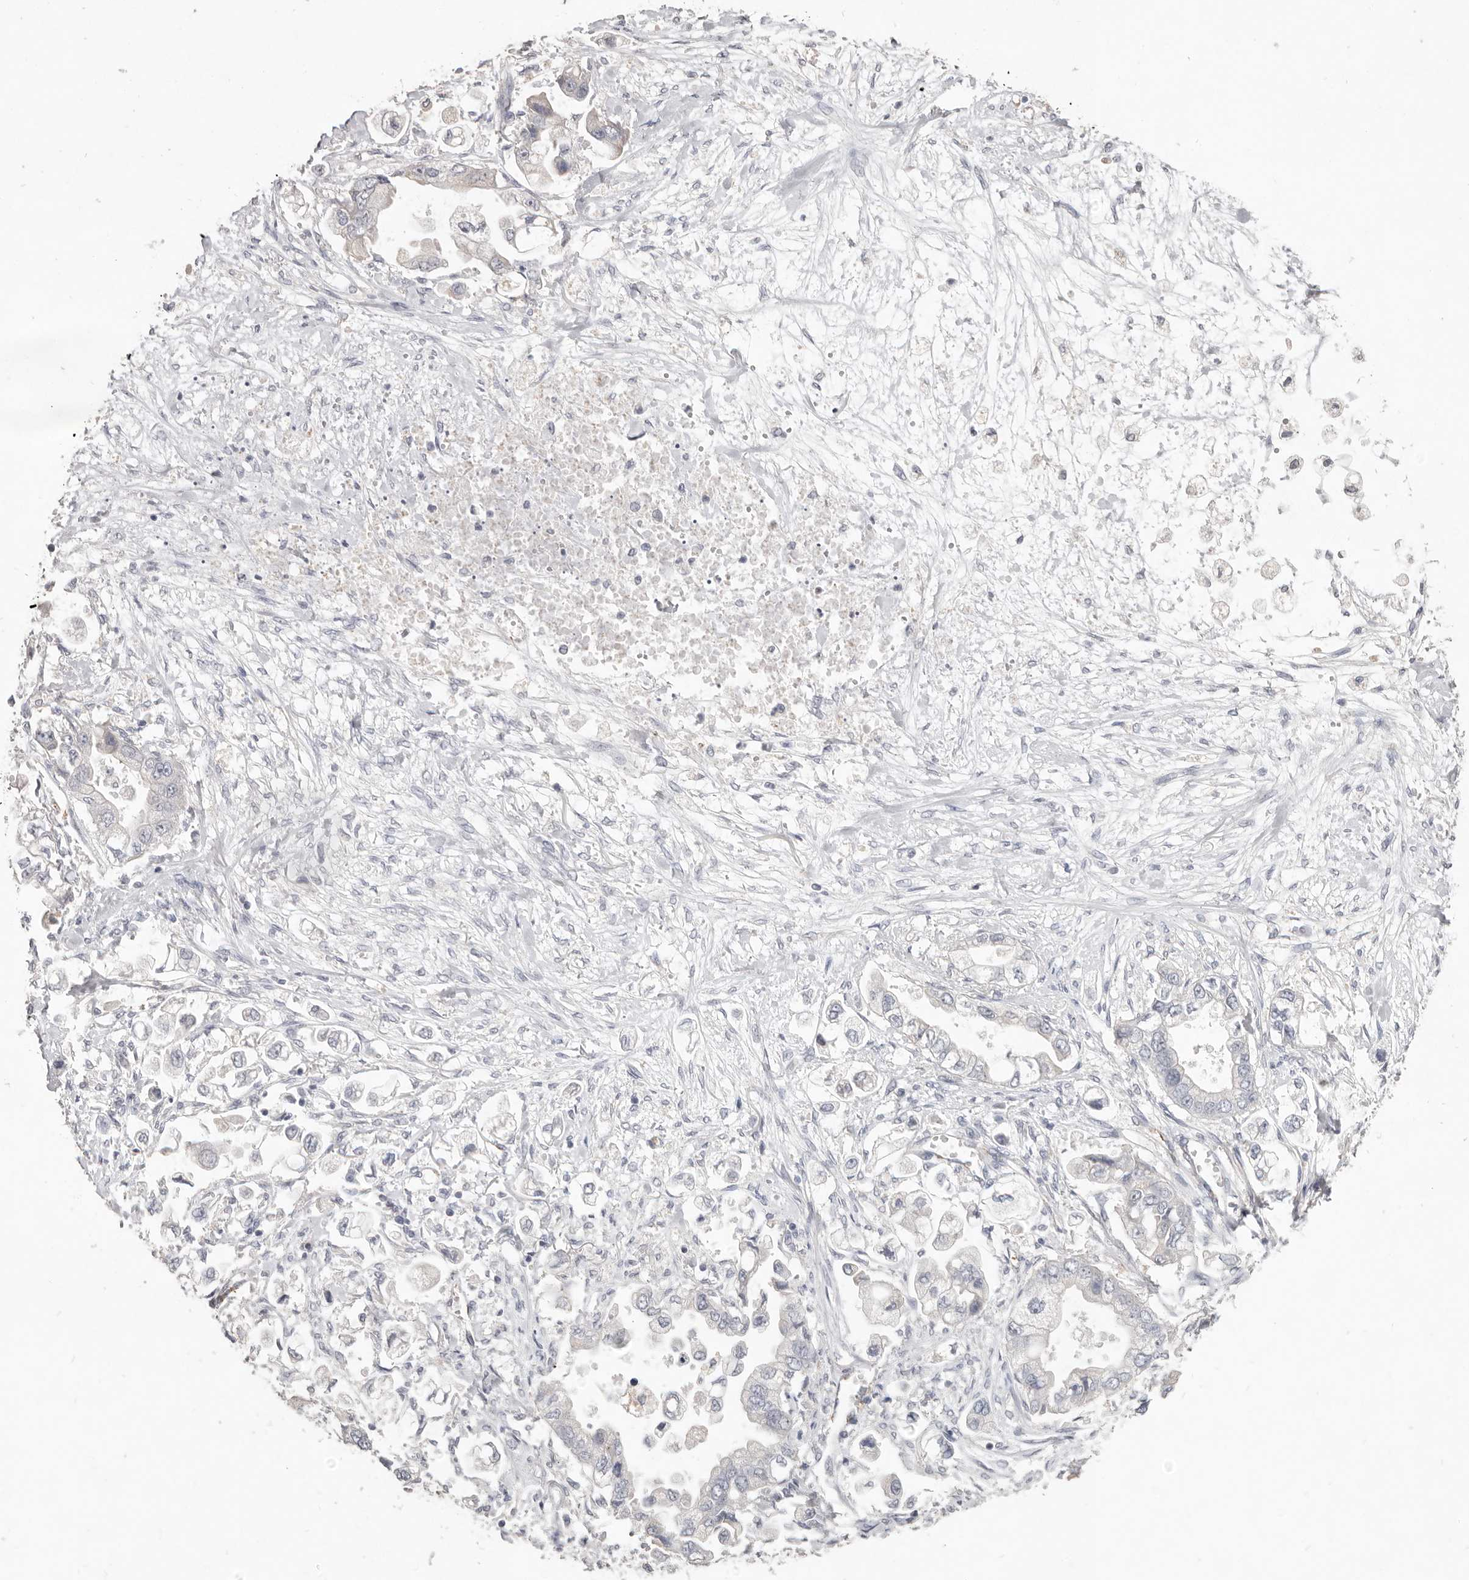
{"staining": {"intensity": "negative", "quantity": "none", "location": "none"}, "tissue": "stomach cancer", "cell_type": "Tumor cells", "image_type": "cancer", "snomed": [{"axis": "morphology", "description": "Adenocarcinoma, NOS"}, {"axis": "topography", "description": "Stomach"}], "caption": "Immunohistochemical staining of human stomach cancer (adenocarcinoma) demonstrates no significant staining in tumor cells. (Brightfield microscopy of DAB (3,3'-diaminobenzidine) immunohistochemistry (IHC) at high magnification).", "gene": "ZYG11B", "patient": {"sex": "male", "age": 62}}